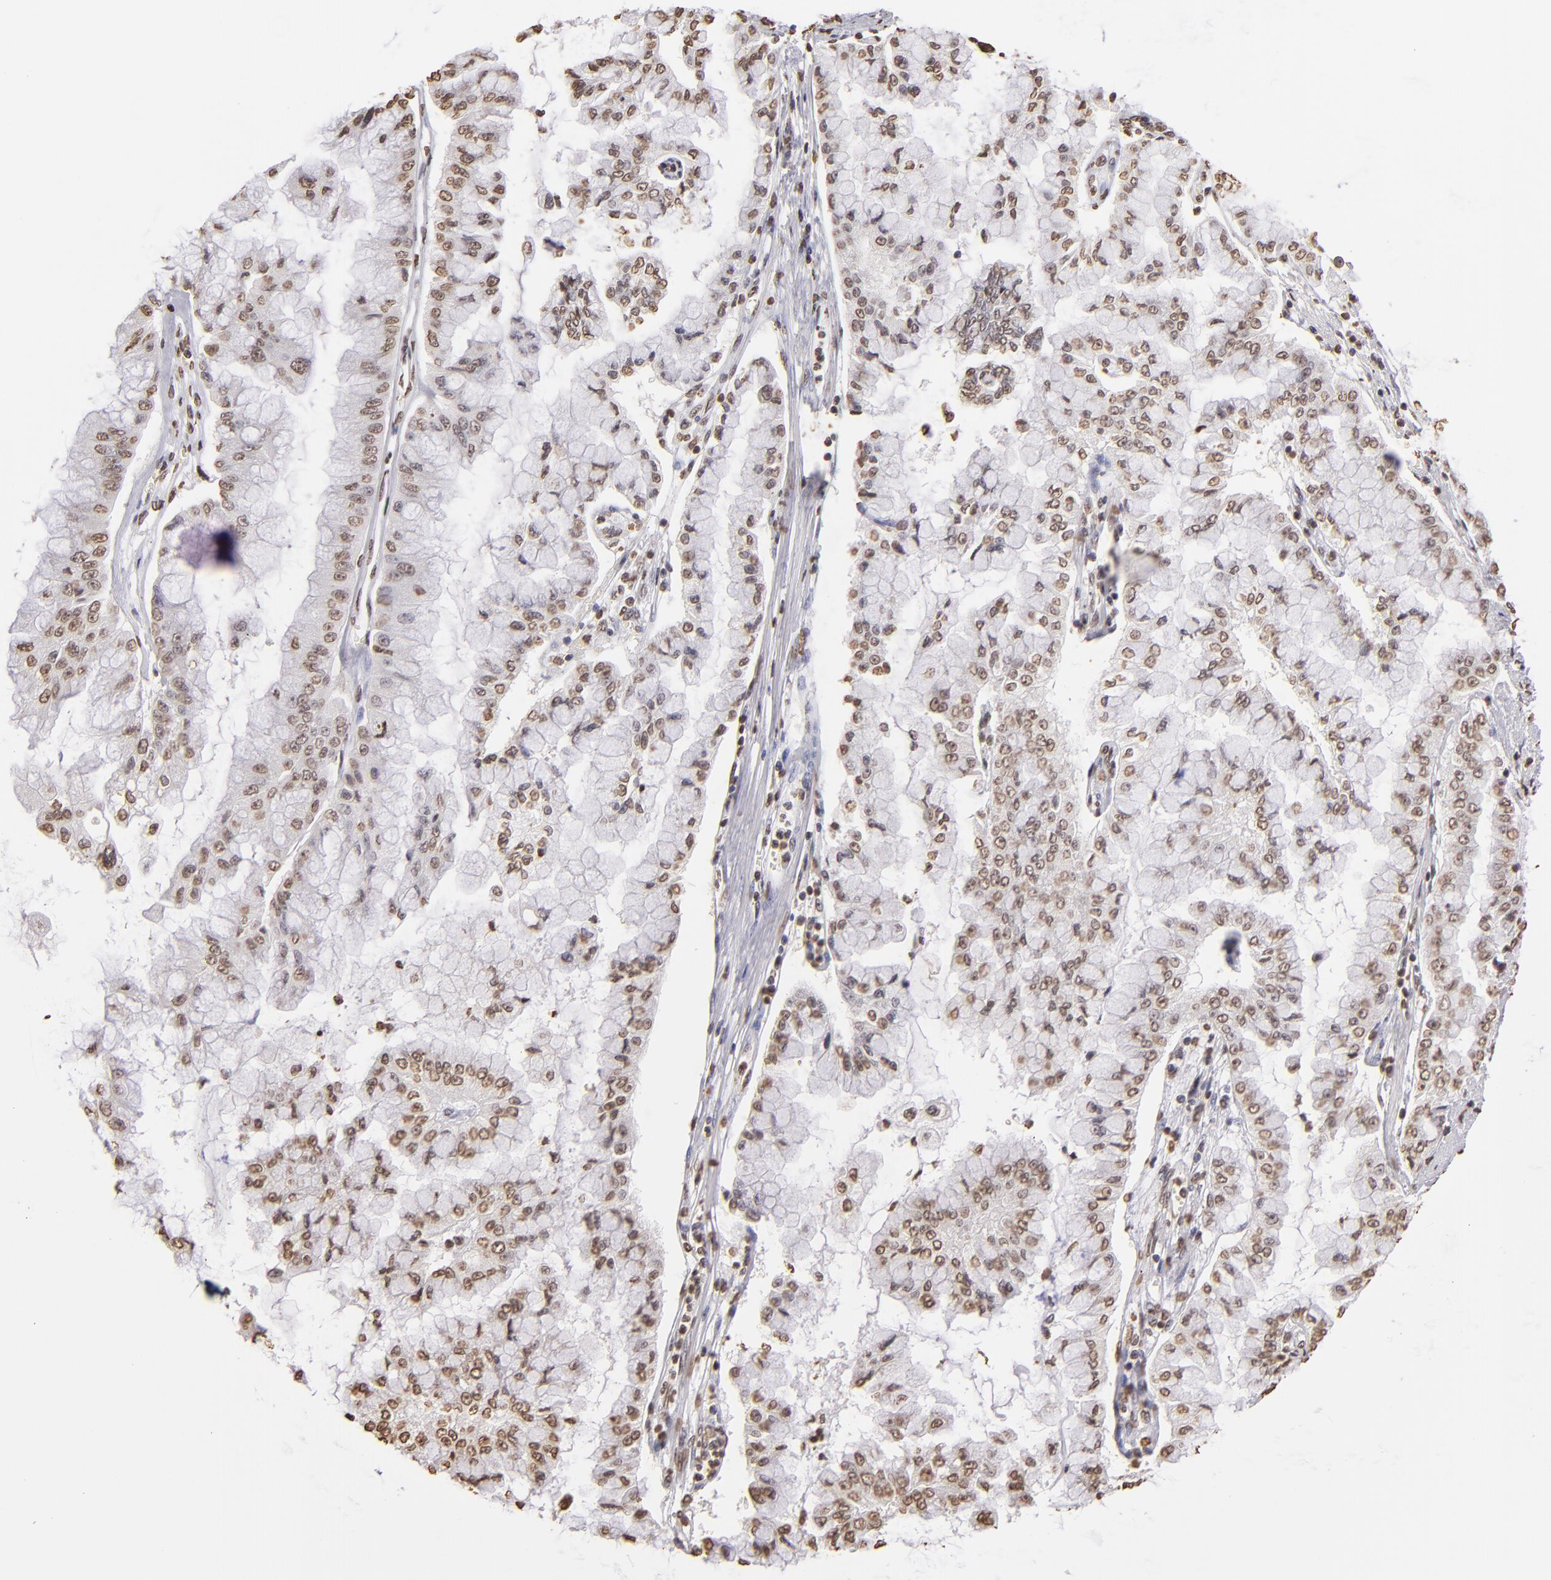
{"staining": {"intensity": "moderate", "quantity": "25%-75%", "location": "nuclear"}, "tissue": "liver cancer", "cell_type": "Tumor cells", "image_type": "cancer", "snomed": [{"axis": "morphology", "description": "Cholangiocarcinoma"}, {"axis": "topography", "description": "Liver"}], "caption": "Immunohistochemistry histopathology image of neoplastic tissue: cholangiocarcinoma (liver) stained using immunohistochemistry demonstrates medium levels of moderate protein expression localized specifically in the nuclear of tumor cells, appearing as a nuclear brown color.", "gene": "LBX1", "patient": {"sex": "female", "age": 79}}